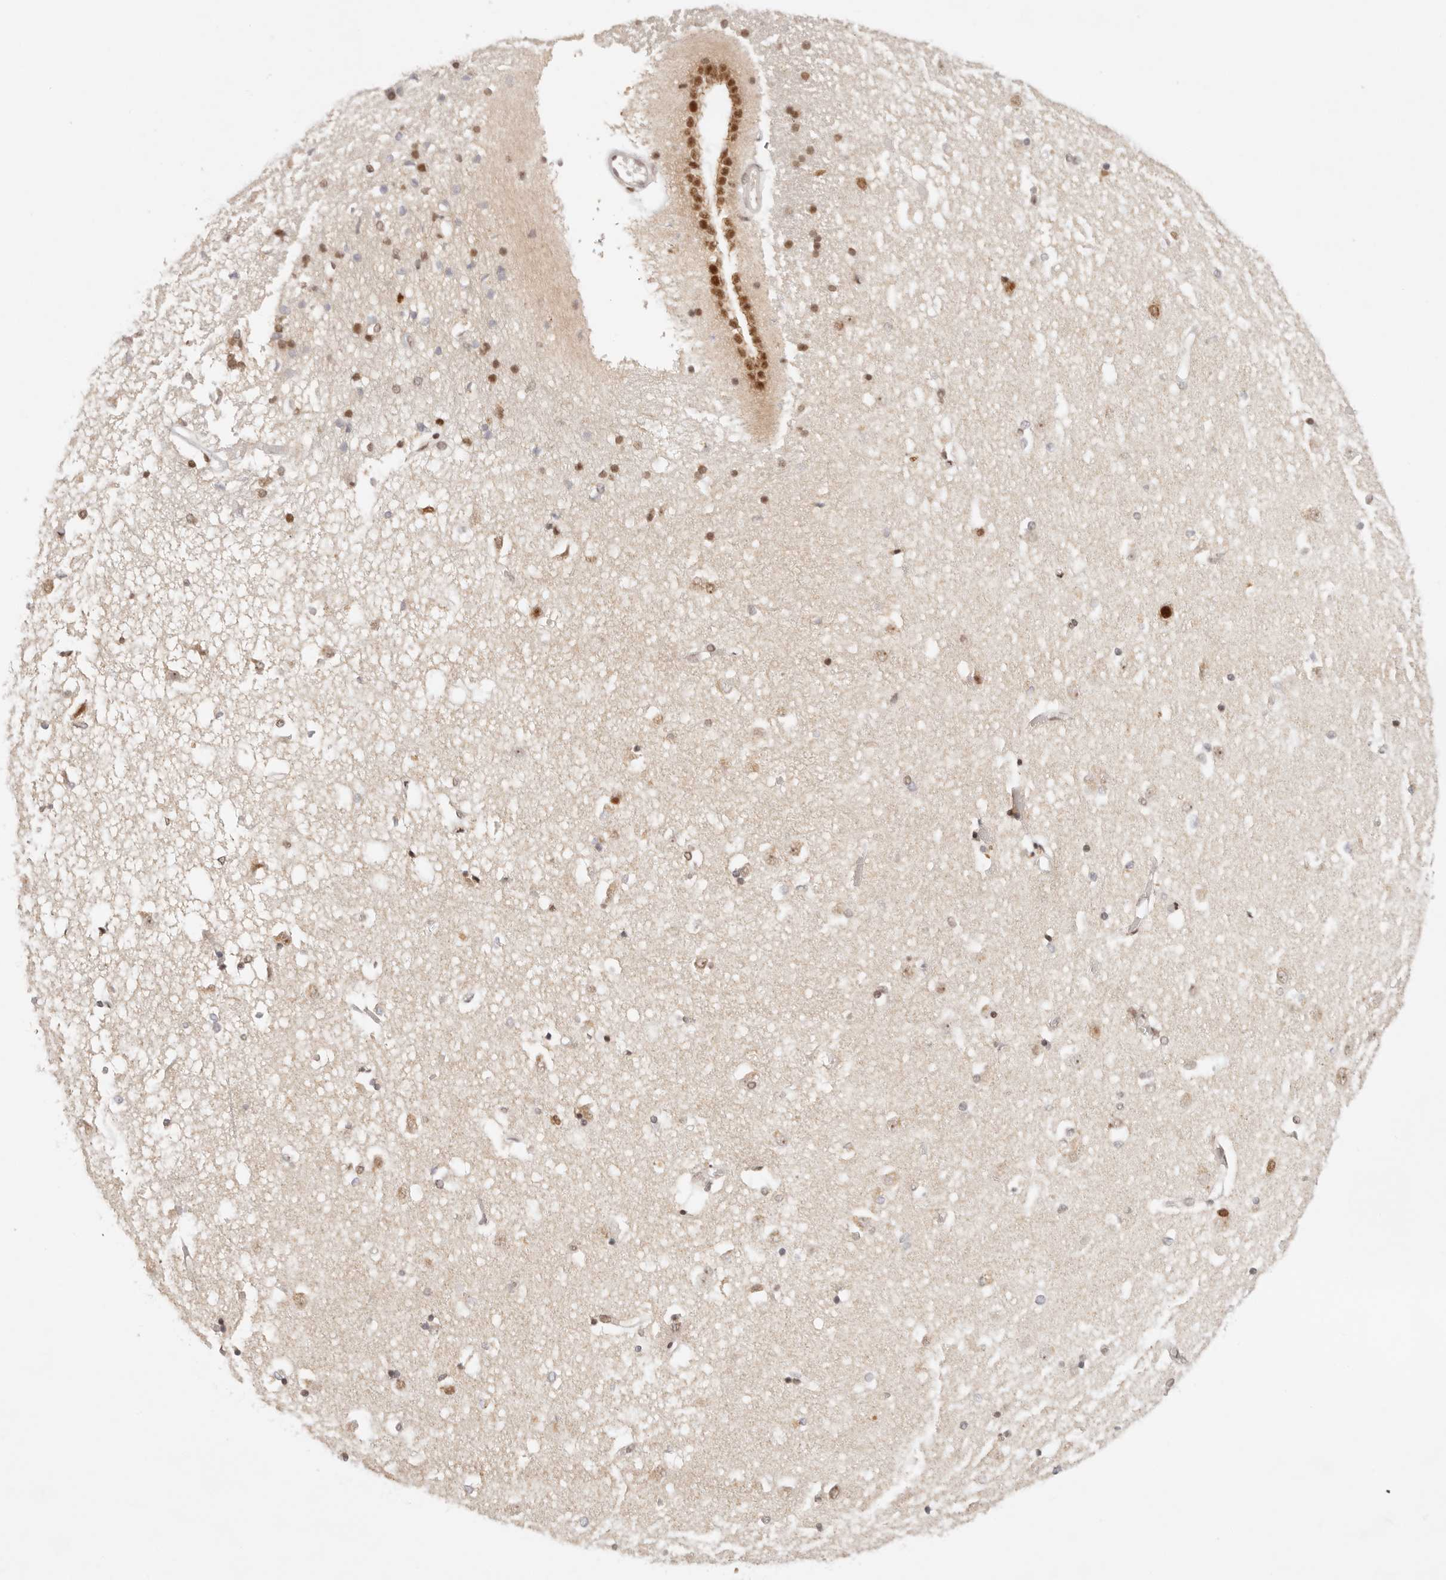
{"staining": {"intensity": "moderate", "quantity": "25%-75%", "location": "nuclear"}, "tissue": "caudate", "cell_type": "Glial cells", "image_type": "normal", "snomed": [{"axis": "morphology", "description": "Normal tissue, NOS"}, {"axis": "topography", "description": "Lateral ventricle wall"}], "caption": "Protein analysis of unremarkable caudate exhibits moderate nuclear staining in about 25%-75% of glial cells. The protein of interest is shown in brown color, while the nuclei are stained blue.", "gene": "HOXC5", "patient": {"sex": "male", "age": 45}}